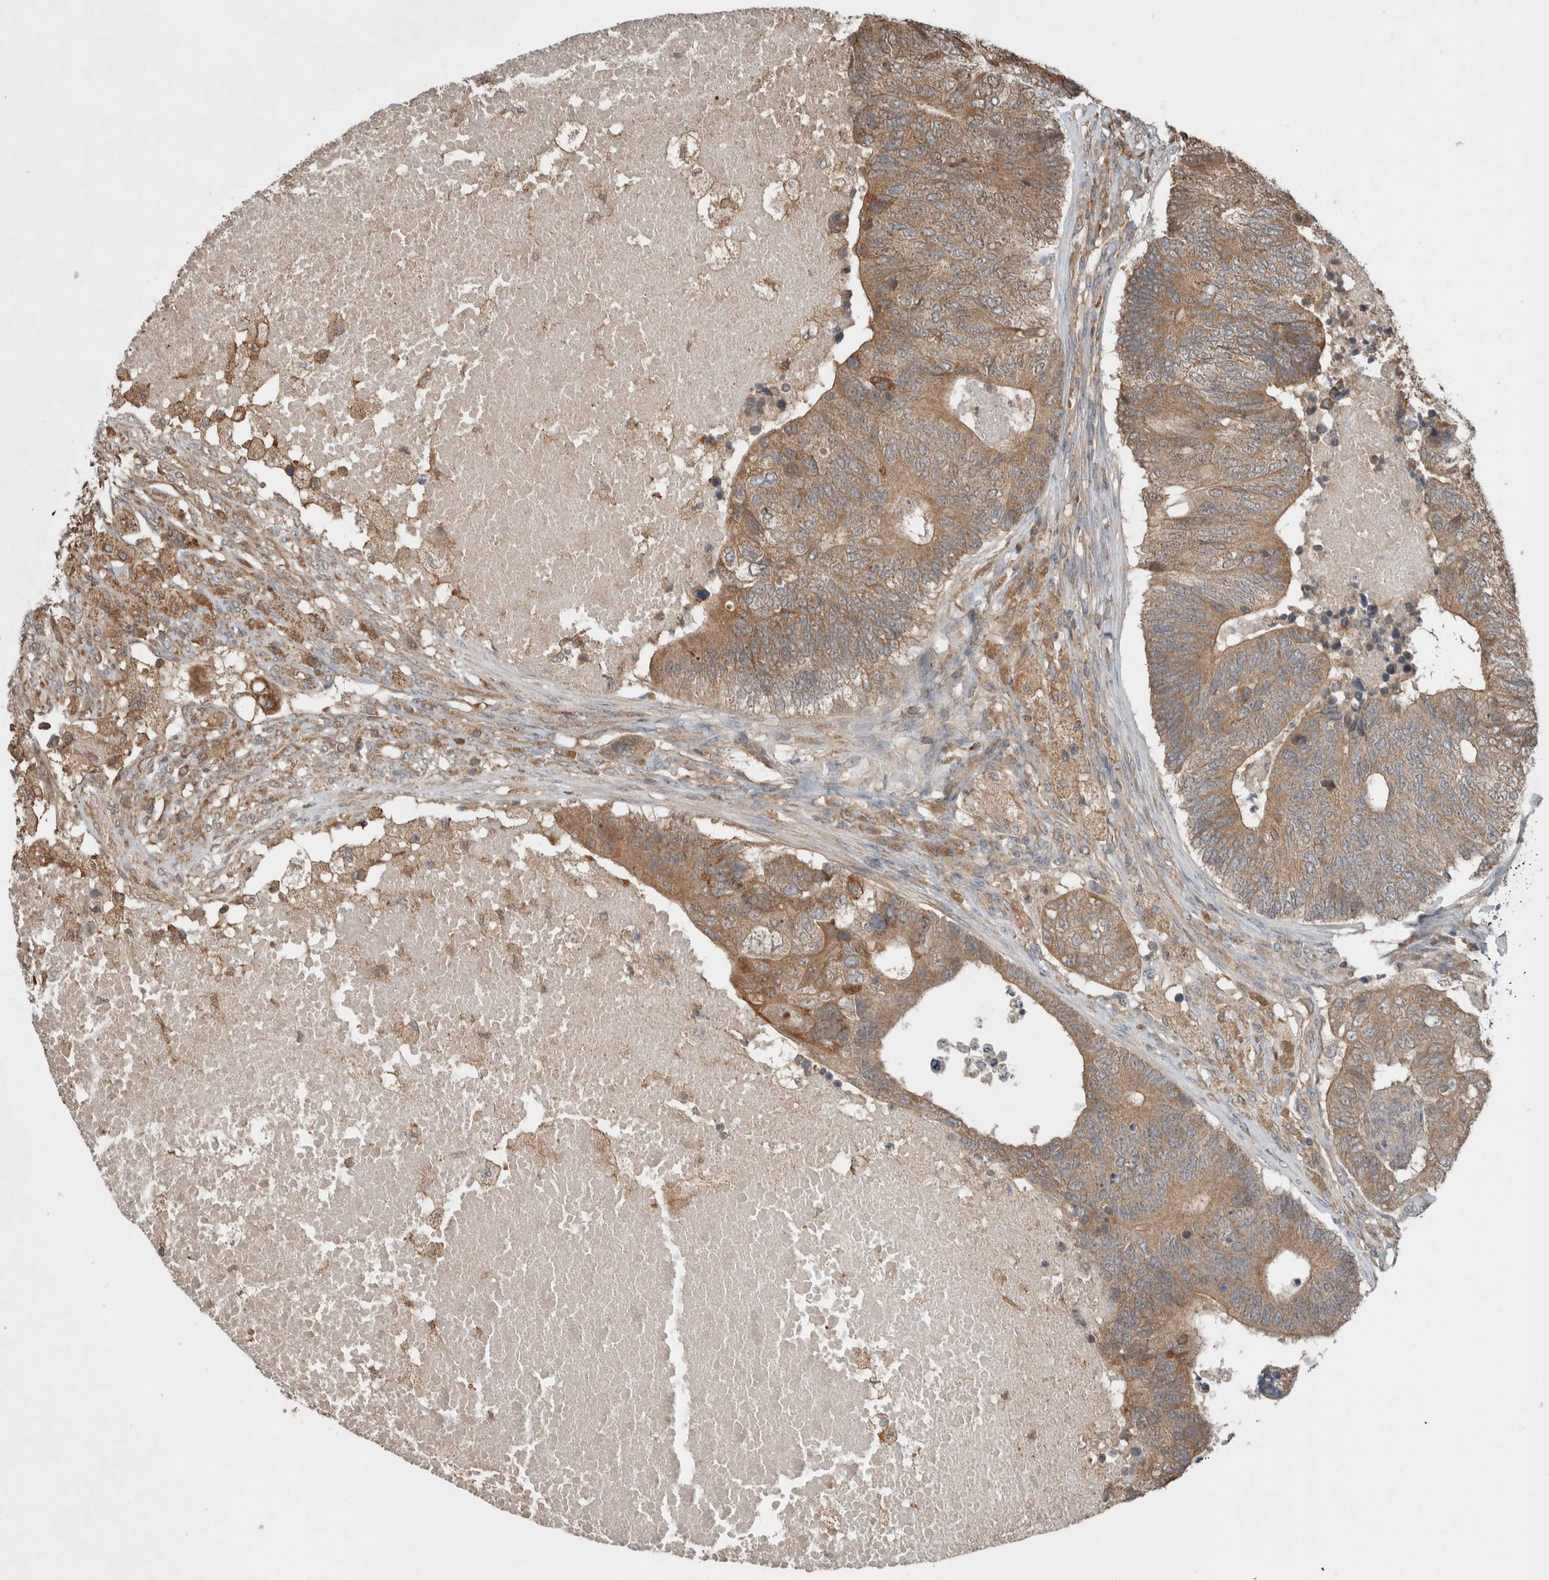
{"staining": {"intensity": "moderate", "quantity": ">75%", "location": "cytoplasmic/membranous"}, "tissue": "colorectal cancer", "cell_type": "Tumor cells", "image_type": "cancer", "snomed": [{"axis": "morphology", "description": "Adenocarcinoma, NOS"}, {"axis": "topography", "description": "Colon"}], "caption": "This is a micrograph of immunohistochemistry (IHC) staining of colorectal cancer (adenocarcinoma), which shows moderate positivity in the cytoplasmic/membranous of tumor cells.", "gene": "KLK14", "patient": {"sex": "female", "age": 67}}